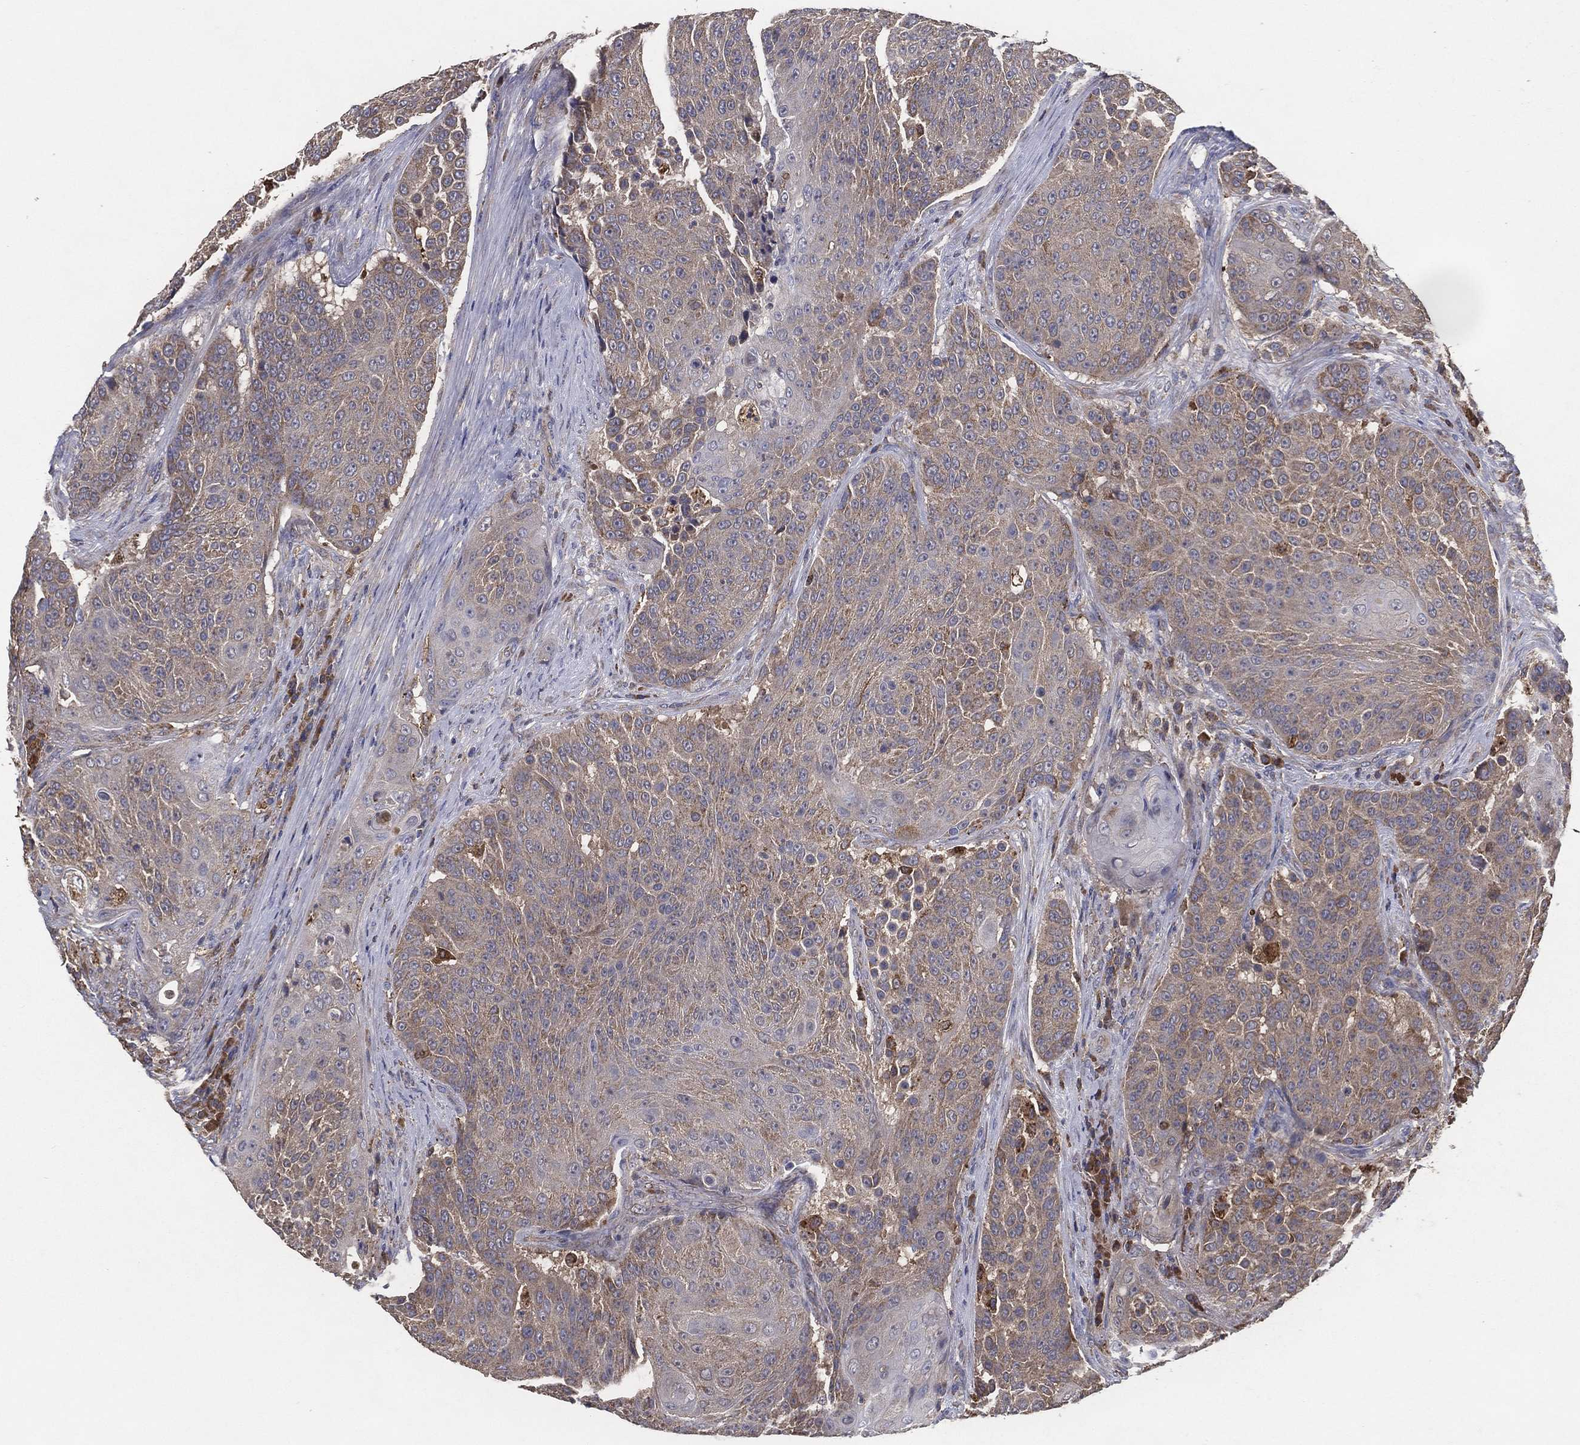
{"staining": {"intensity": "weak", "quantity": "<25%", "location": "cytoplasmic/membranous"}, "tissue": "urothelial cancer", "cell_type": "Tumor cells", "image_type": "cancer", "snomed": [{"axis": "morphology", "description": "Urothelial carcinoma, High grade"}, {"axis": "topography", "description": "Urinary bladder"}], "caption": "The histopathology image displays no staining of tumor cells in urothelial carcinoma (high-grade).", "gene": "MT-ND1", "patient": {"sex": "female", "age": 63}}